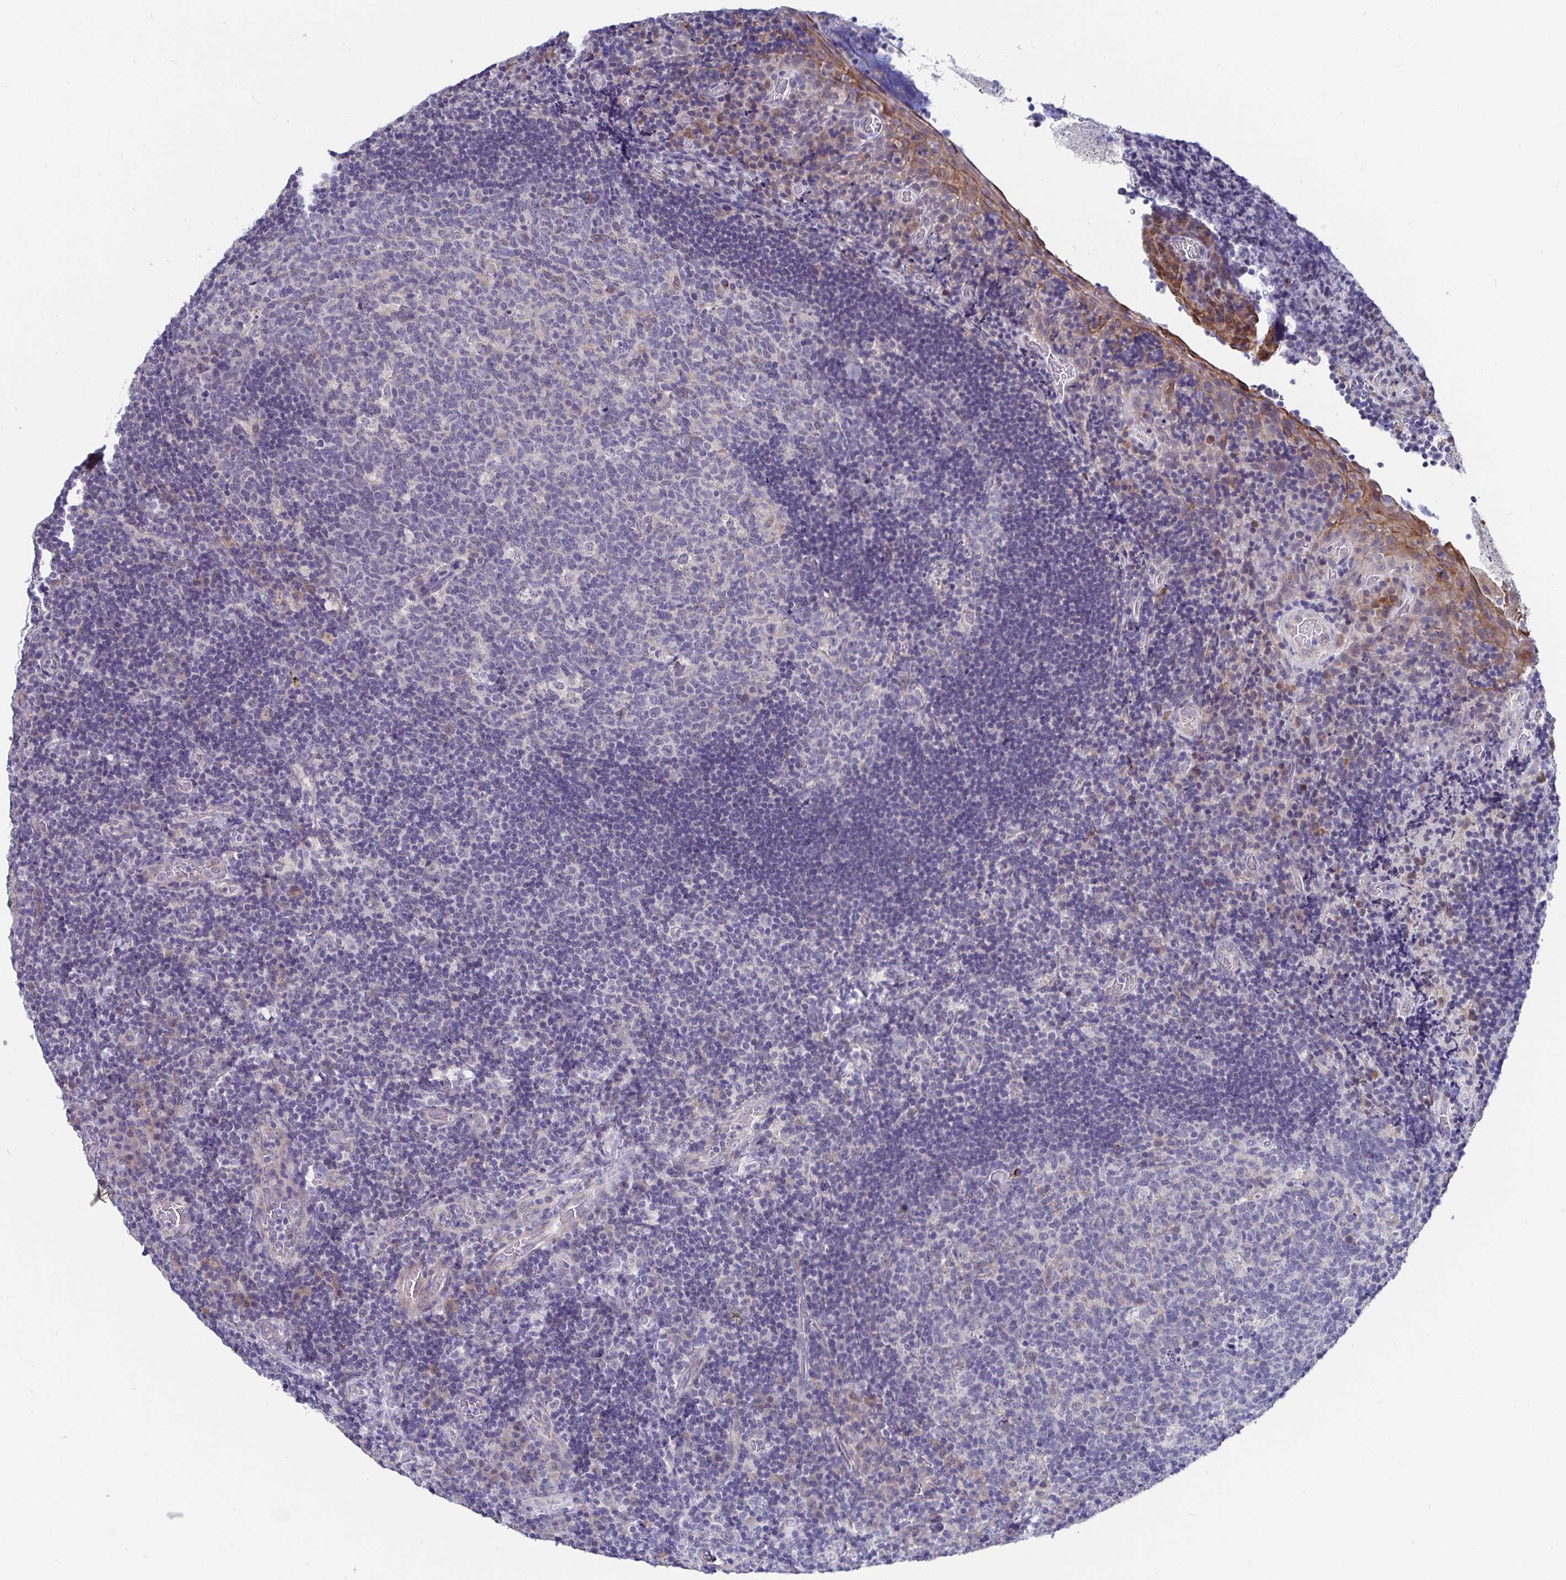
{"staining": {"intensity": "negative", "quantity": "none", "location": "none"}, "tissue": "tonsil", "cell_type": "Germinal center cells", "image_type": "normal", "snomed": [{"axis": "morphology", "description": "Normal tissue, NOS"}, {"axis": "topography", "description": "Tonsil"}], "caption": "Immunohistochemical staining of normal human tonsil shows no significant positivity in germinal center cells.", "gene": "ZIK1", "patient": {"sex": "male", "age": 17}}